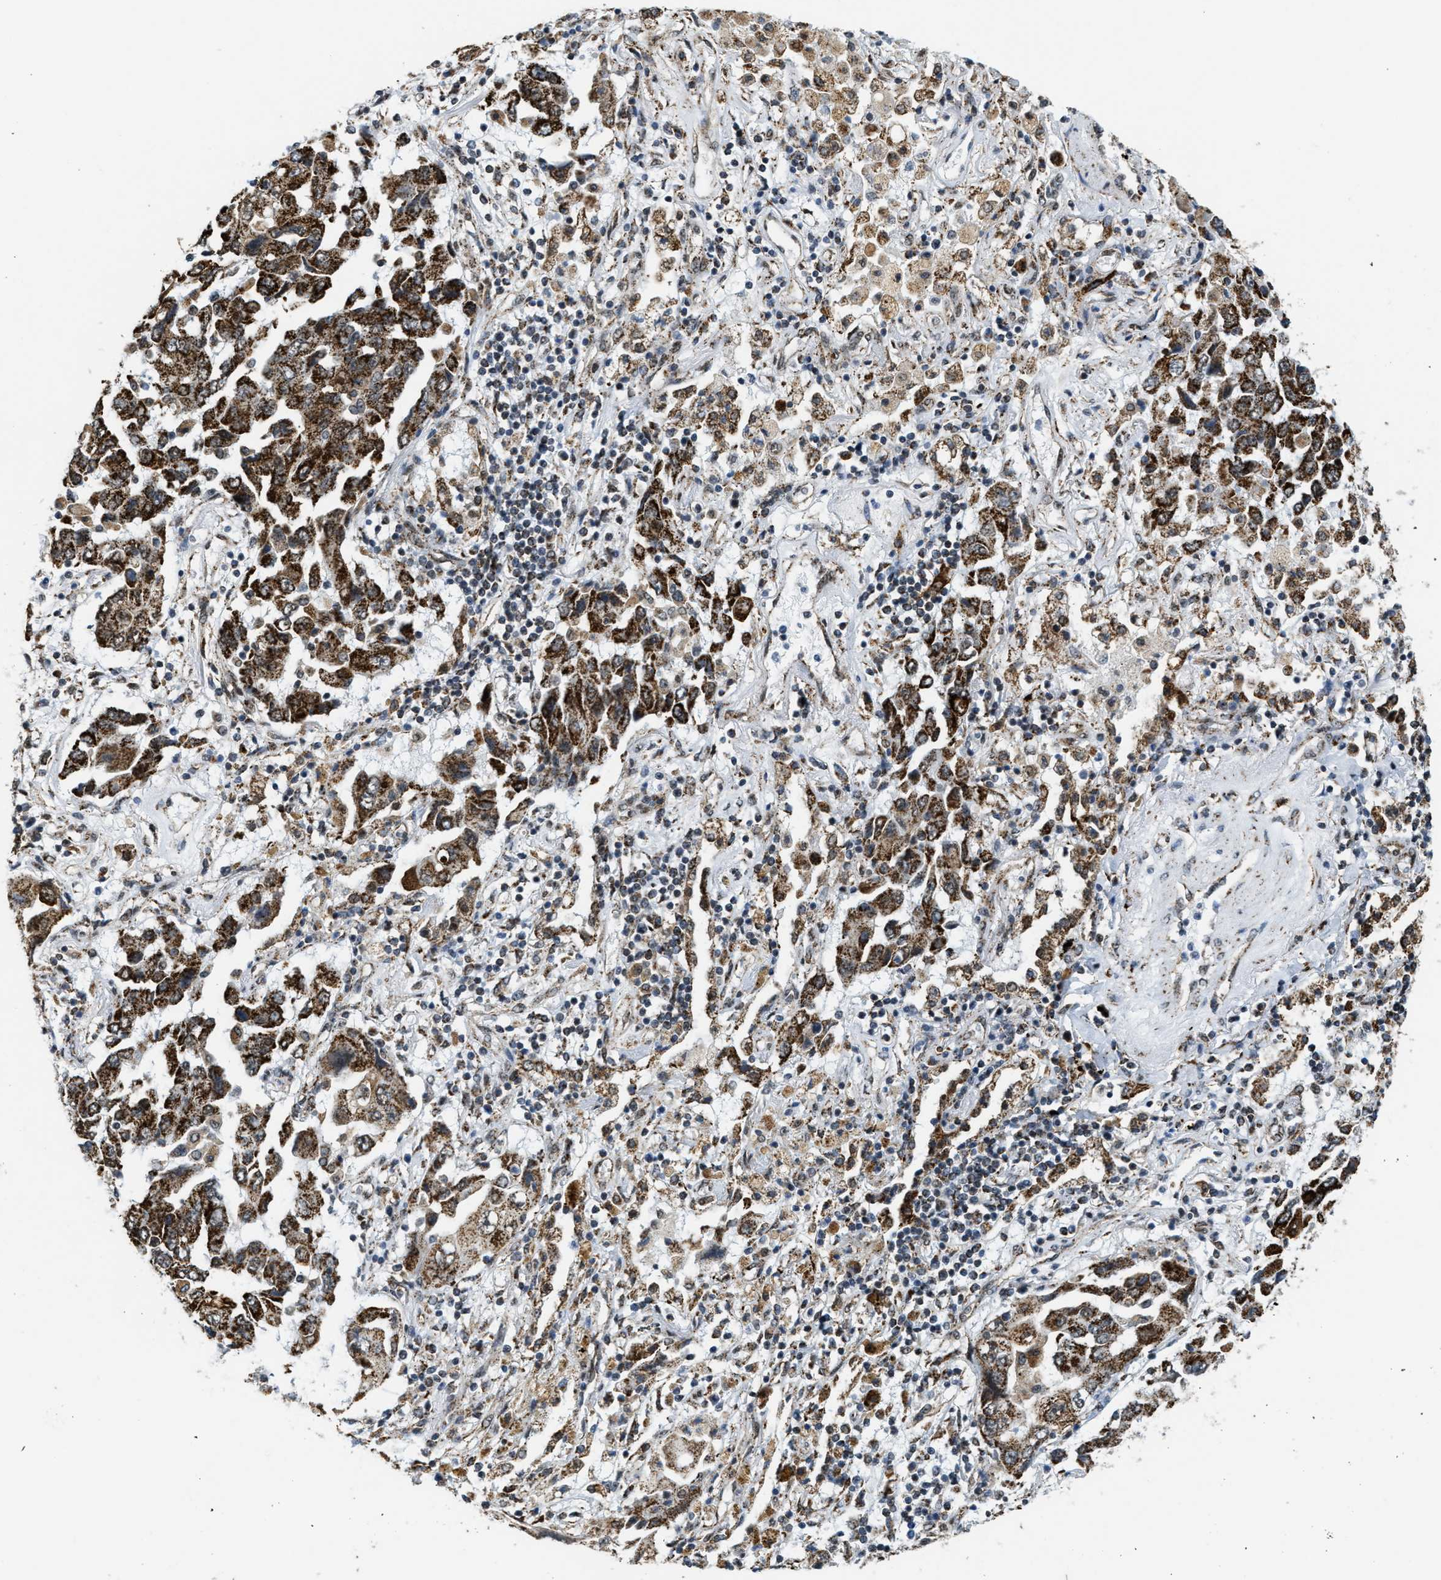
{"staining": {"intensity": "strong", "quantity": ">75%", "location": "cytoplasmic/membranous"}, "tissue": "lung cancer", "cell_type": "Tumor cells", "image_type": "cancer", "snomed": [{"axis": "morphology", "description": "Adenocarcinoma, NOS"}, {"axis": "topography", "description": "Lung"}], "caption": "IHC staining of lung cancer (adenocarcinoma), which demonstrates high levels of strong cytoplasmic/membranous expression in about >75% of tumor cells indicating strong cytoplasmic/membranous protein positivity. The staining was performed using DAB (brown) for protein detection and nuclei were counterstained in hematoxylin (blue).", "gene": "HIBADH", "patient": {"sex": "female", "age": 65}}